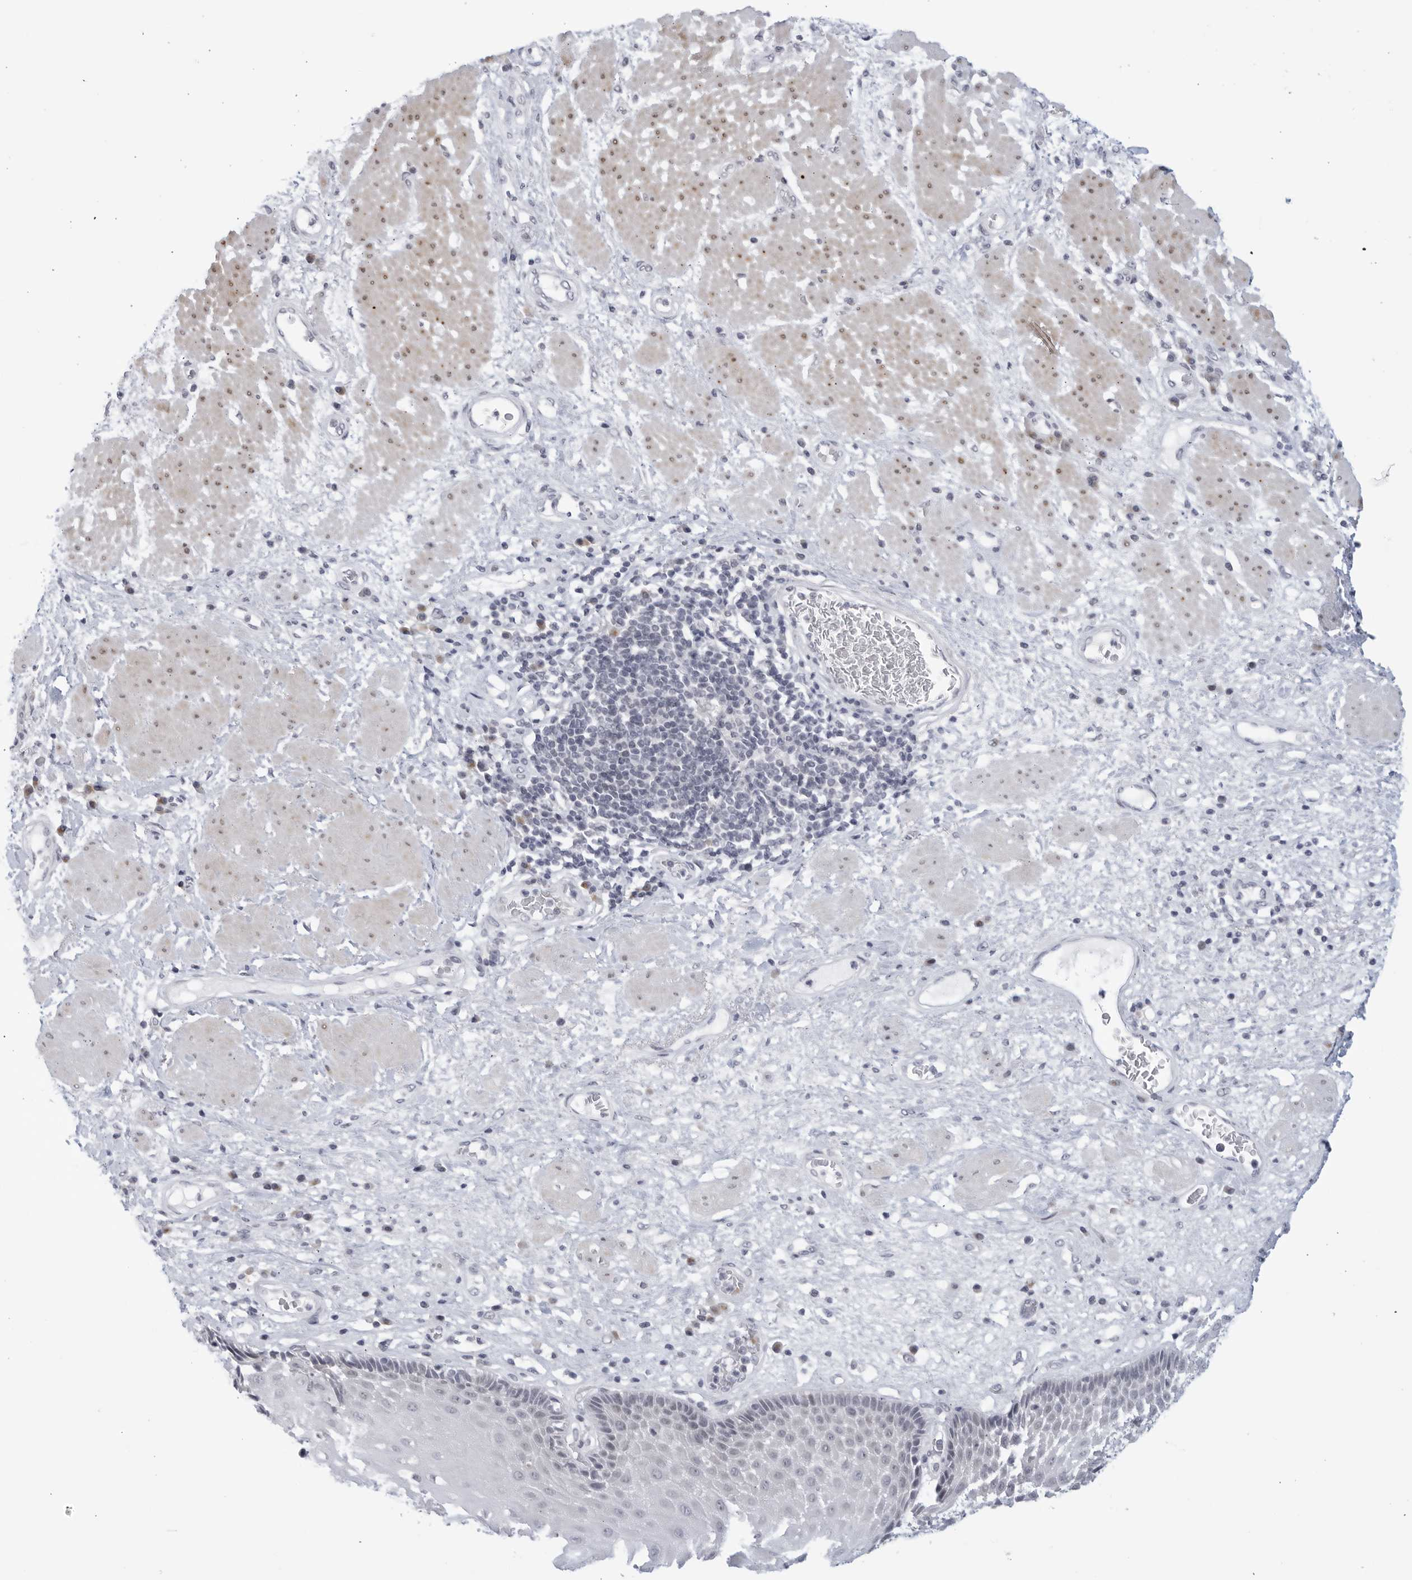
{"staining": {"intensity": "weak", "quantity": "<25%", "location": "cytoplasmic/membranous,nuclear"}, "tissue": "esophagus", "cell_type": "Squamous epithelial cells", "image_type": "normal", "snomed": [{"axis": "morphology", "description": "Normal tissue, NOS"}, {"axis": "morphology", "description": "Adenocarcinoma, NOS"}, {"axis": "topography", "description": "Esophagus"}], "caption": "Immunohistochemistry of benign esophagus demonstrates no positivity in squamous epithelial cells. The staining was performed using DAB (3,3'-diaminobenzidine) to visualize the protein expression in brown, while the nuclei were stained in blue with hematoxylin (Magnification: 20x).", "gene": "WDTC1", "patient": {"sex": "male", "age": 62}}